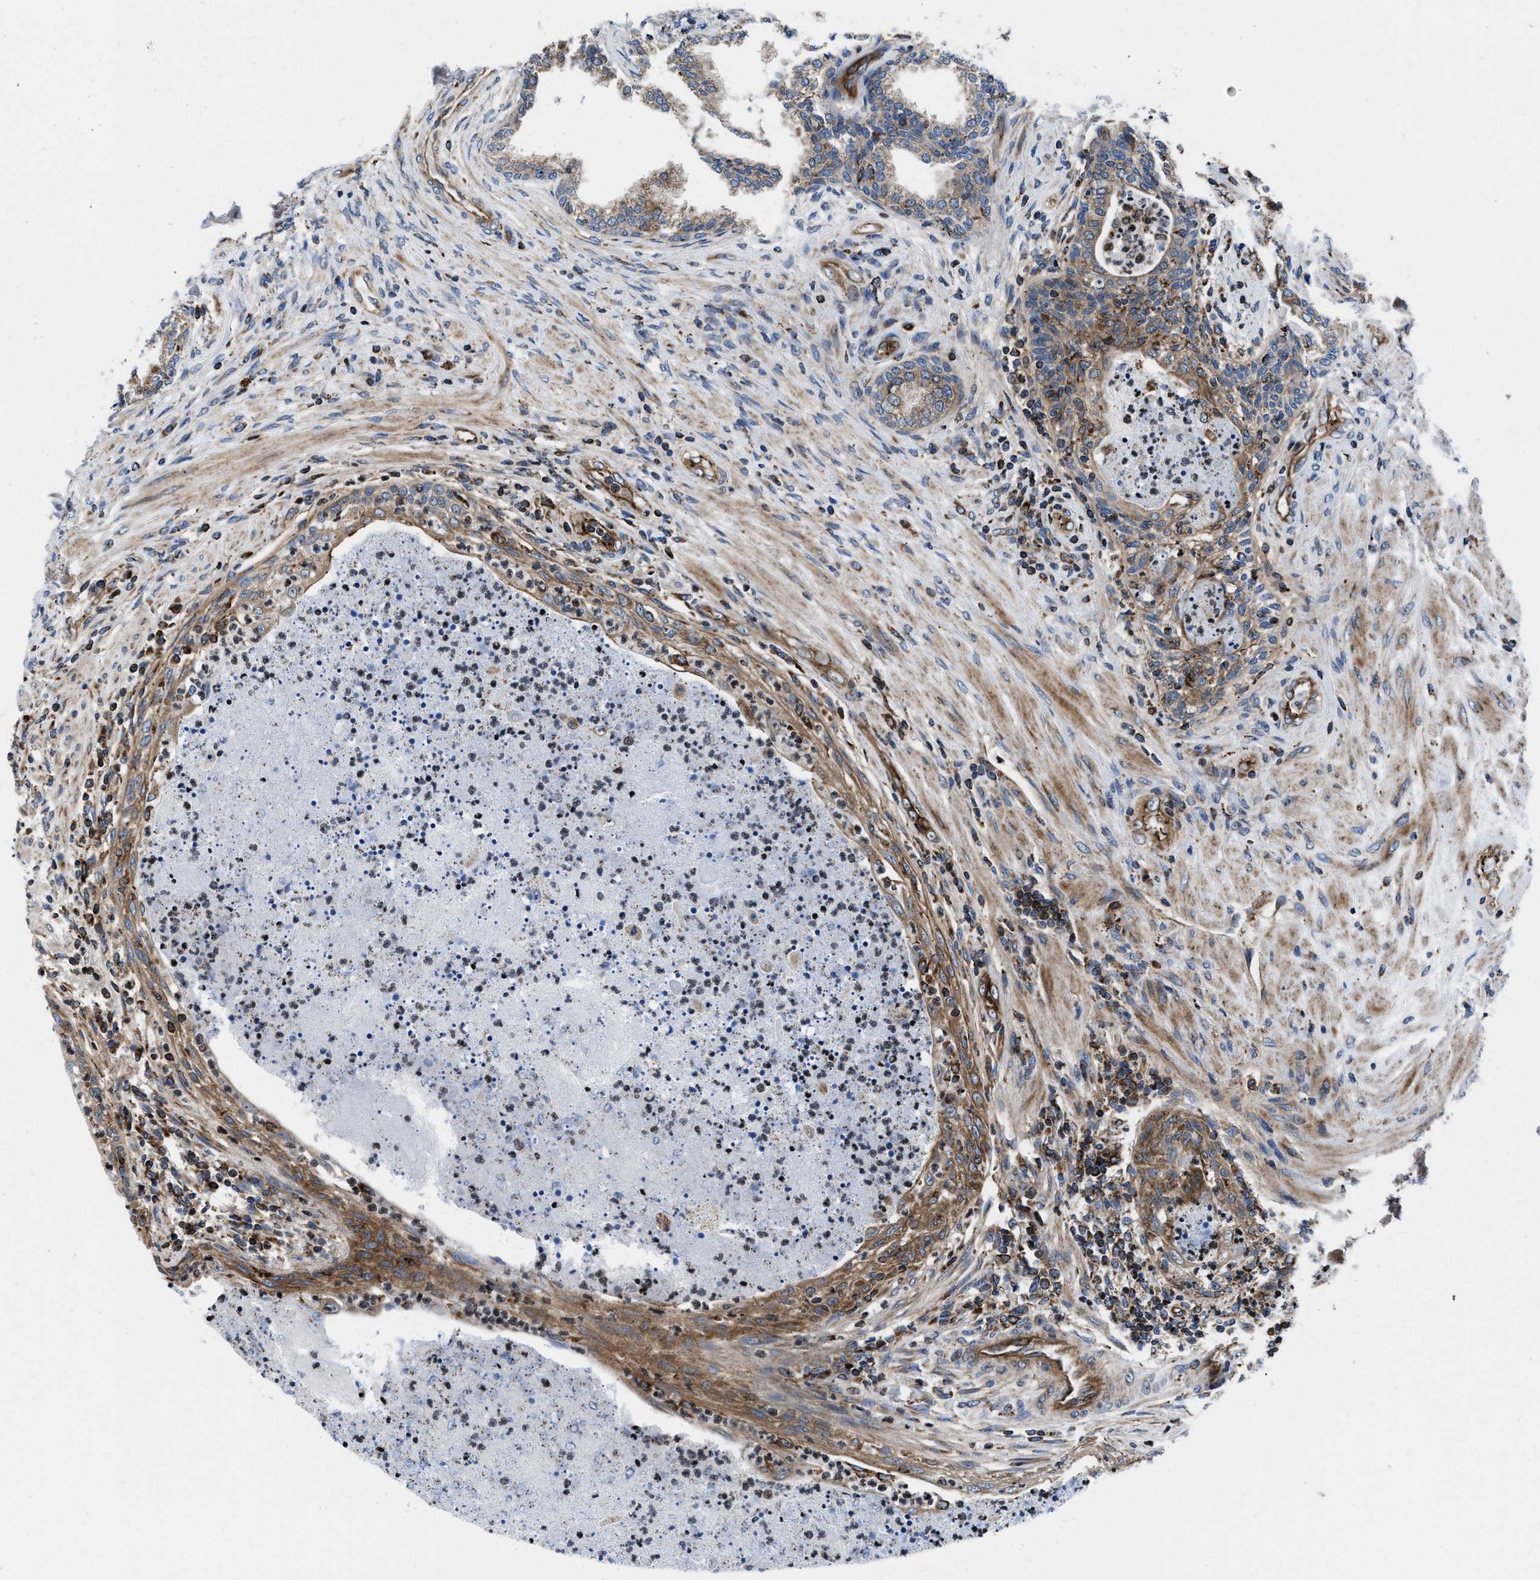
{"staining": {"intensity": "moderate", "quantity": ">75%", "location": "cytoplasmic/membranous"}, "tissue": "prostate", "cell_type": "Glandular cells", "image_type": "normal", "snomed": [{"axis": "morphology", "description": "Normal tissue, NOS"}, {"axis": "topography", "description": "Prostate"}], "caption": "IHC micrograph of normal prostate: human prostate stained using immunohistochemistry displays medium levels of moderate protein expression localized specifically in the cytoplasmic/membranous of glandular cells, appearing as a cytoplasmic/membranous brown color.", "gene": "PRR15L", "patient": {"sex": "male", "age": 76}}